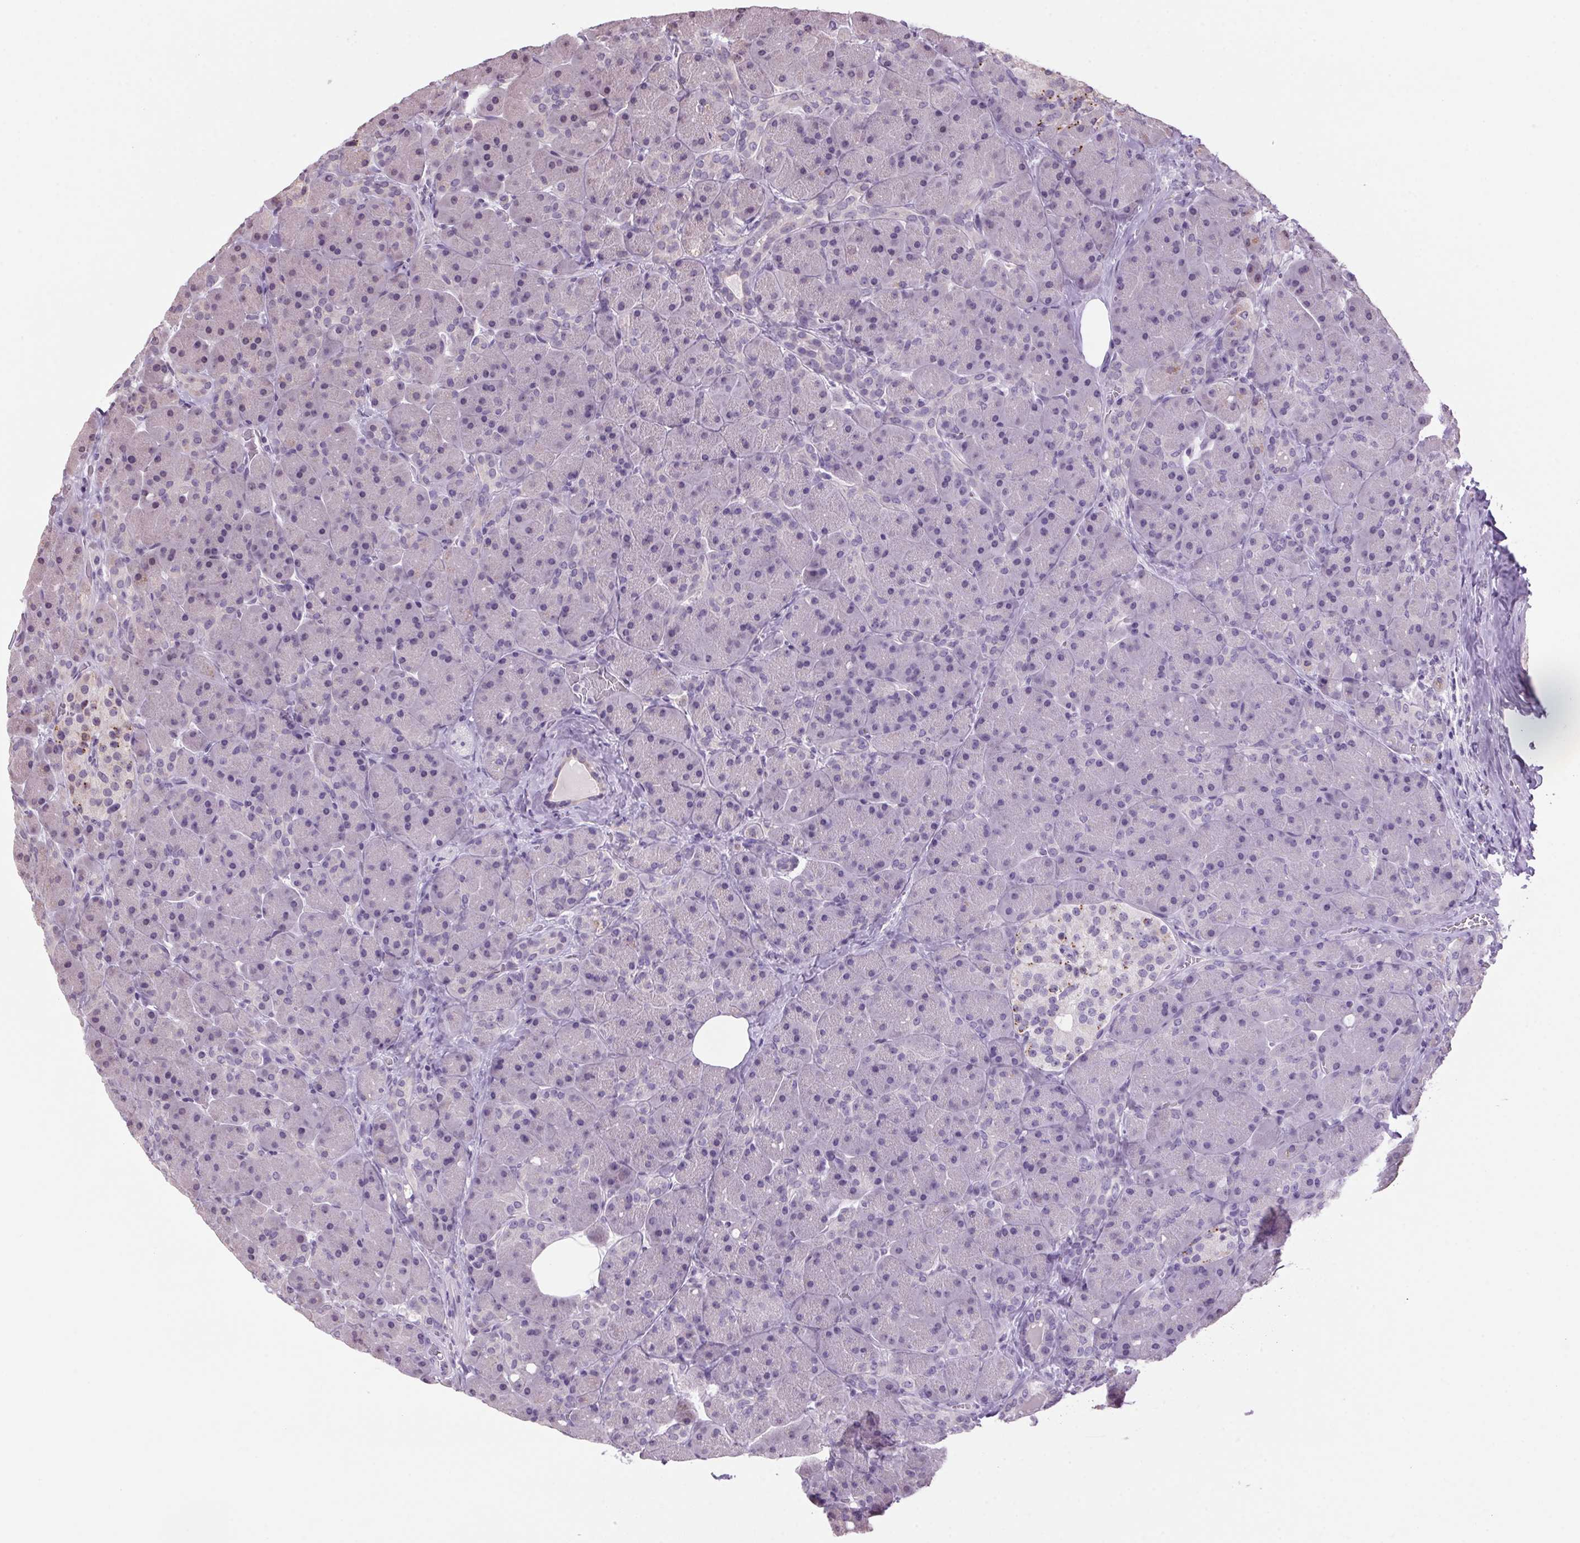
{"staining": {"intensity": "weak", "quantity": "<25%", "location": "nuclear"}, "tissue": "pancreas", "cell_type": "Exocrine glandular cells", "image_type": "normal", "snomed": [{"axis": "morphology", "description": "Normal tissue, NOS"}, {"axis": "topography", "description": "Pancreas"}], "caption": "The immunohistochemistry (IHC) micrograph has no significant expression in exocrine glandular cells of pancreas.", "gene": "VWA3B", "patient": {"sex": "male", "age": 55}}